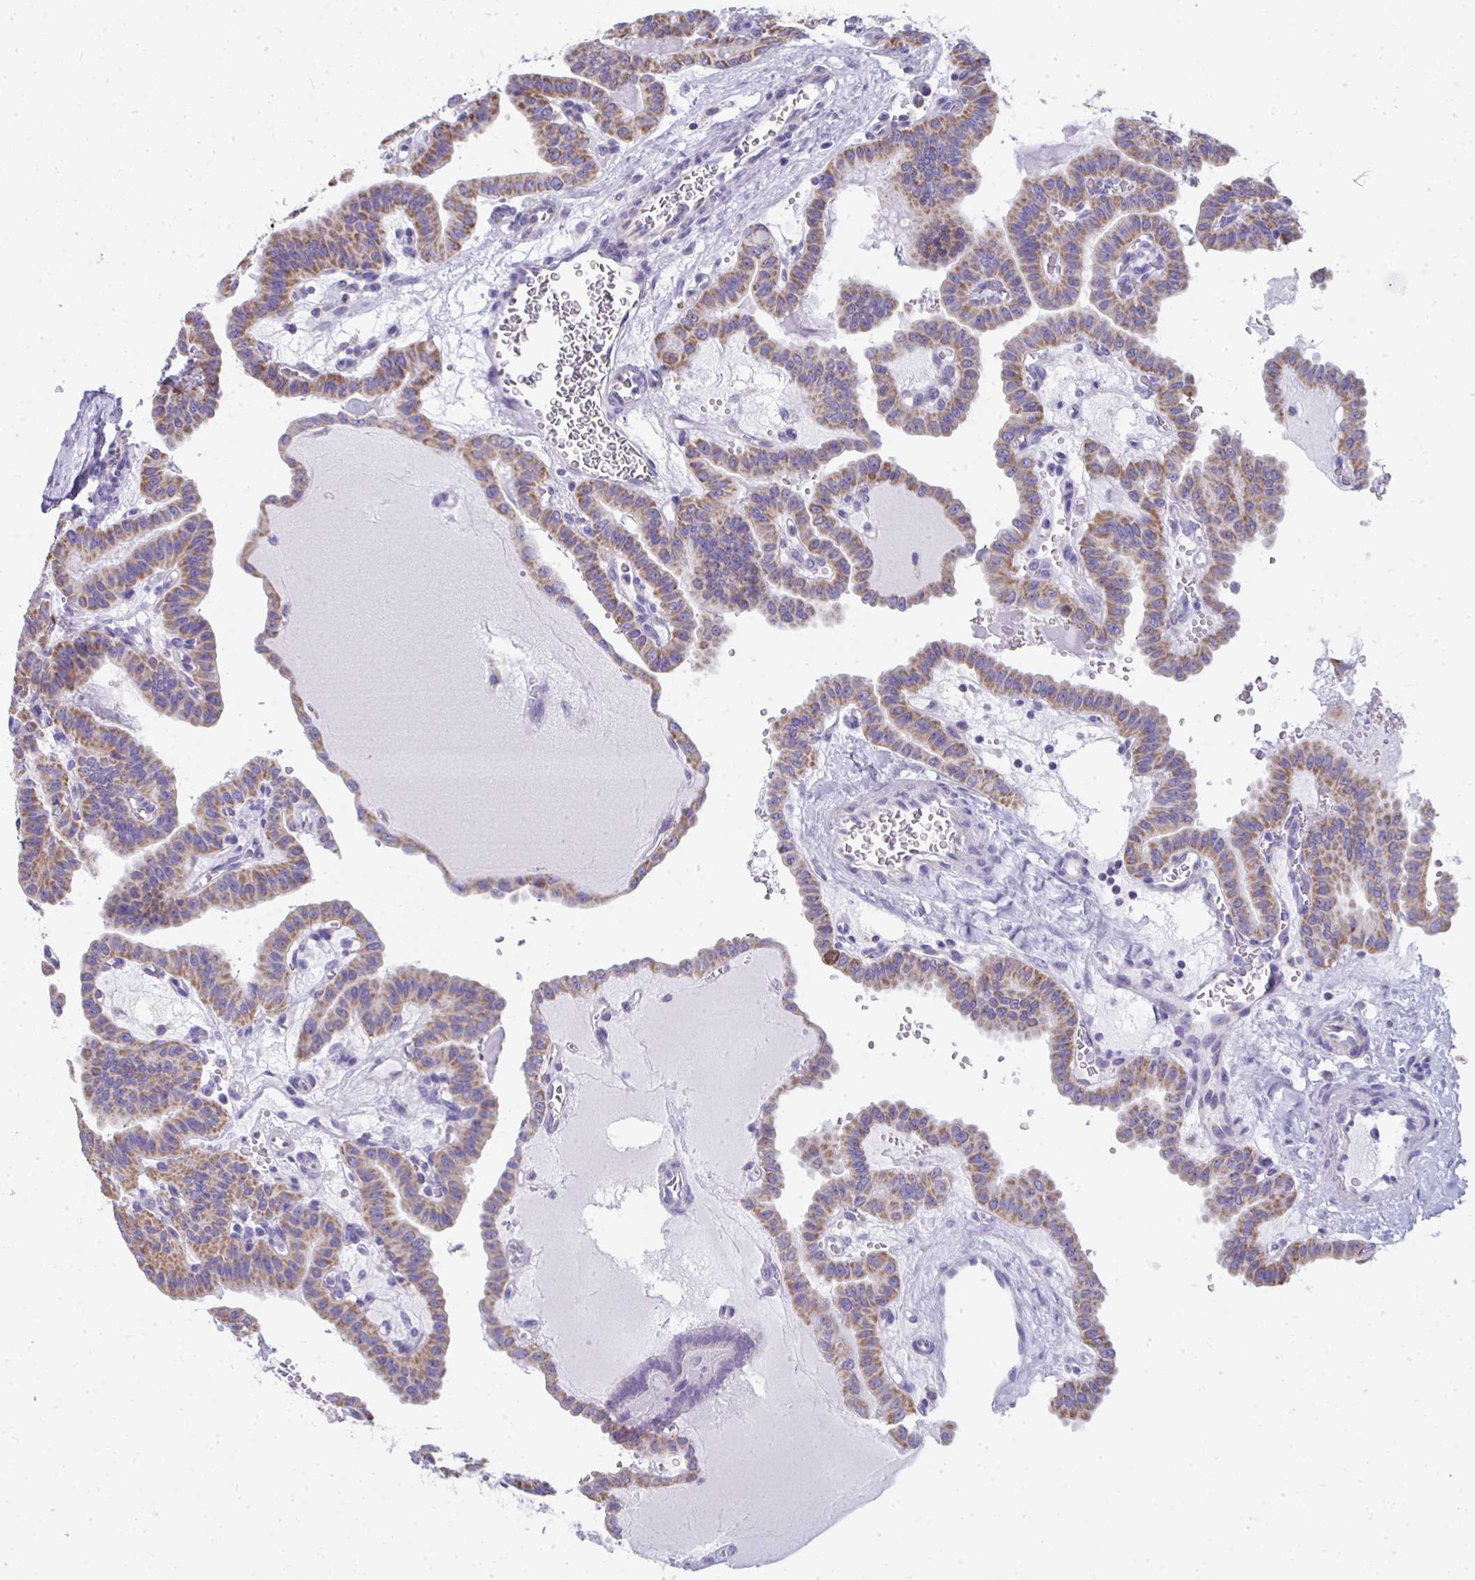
{"staining": {"intensity": "moderate", "quantity": ">75%", "location": "cytoplasmic/membranous"}, "tissue": "thyroid cancer", "cell_type": "Tumor cells", "image_type": "cancer", "snomed": [{"axis": "morphology", "description": "Papillary adenocarcinoma, NOS"}, {"axis": "topography", "description": "Thyroid gland"}], "caption": "An immunohistochemistry photomicrograph of neoplastic tissue is shown. Protein staining in brown labels moderate cytoplasmic/membranous positivity in thyroid cancer (papillary adenocarcinoma) within tumor cells.", "gene": "SLC6A1", "patient": {"sex": "male", "age": 87}}